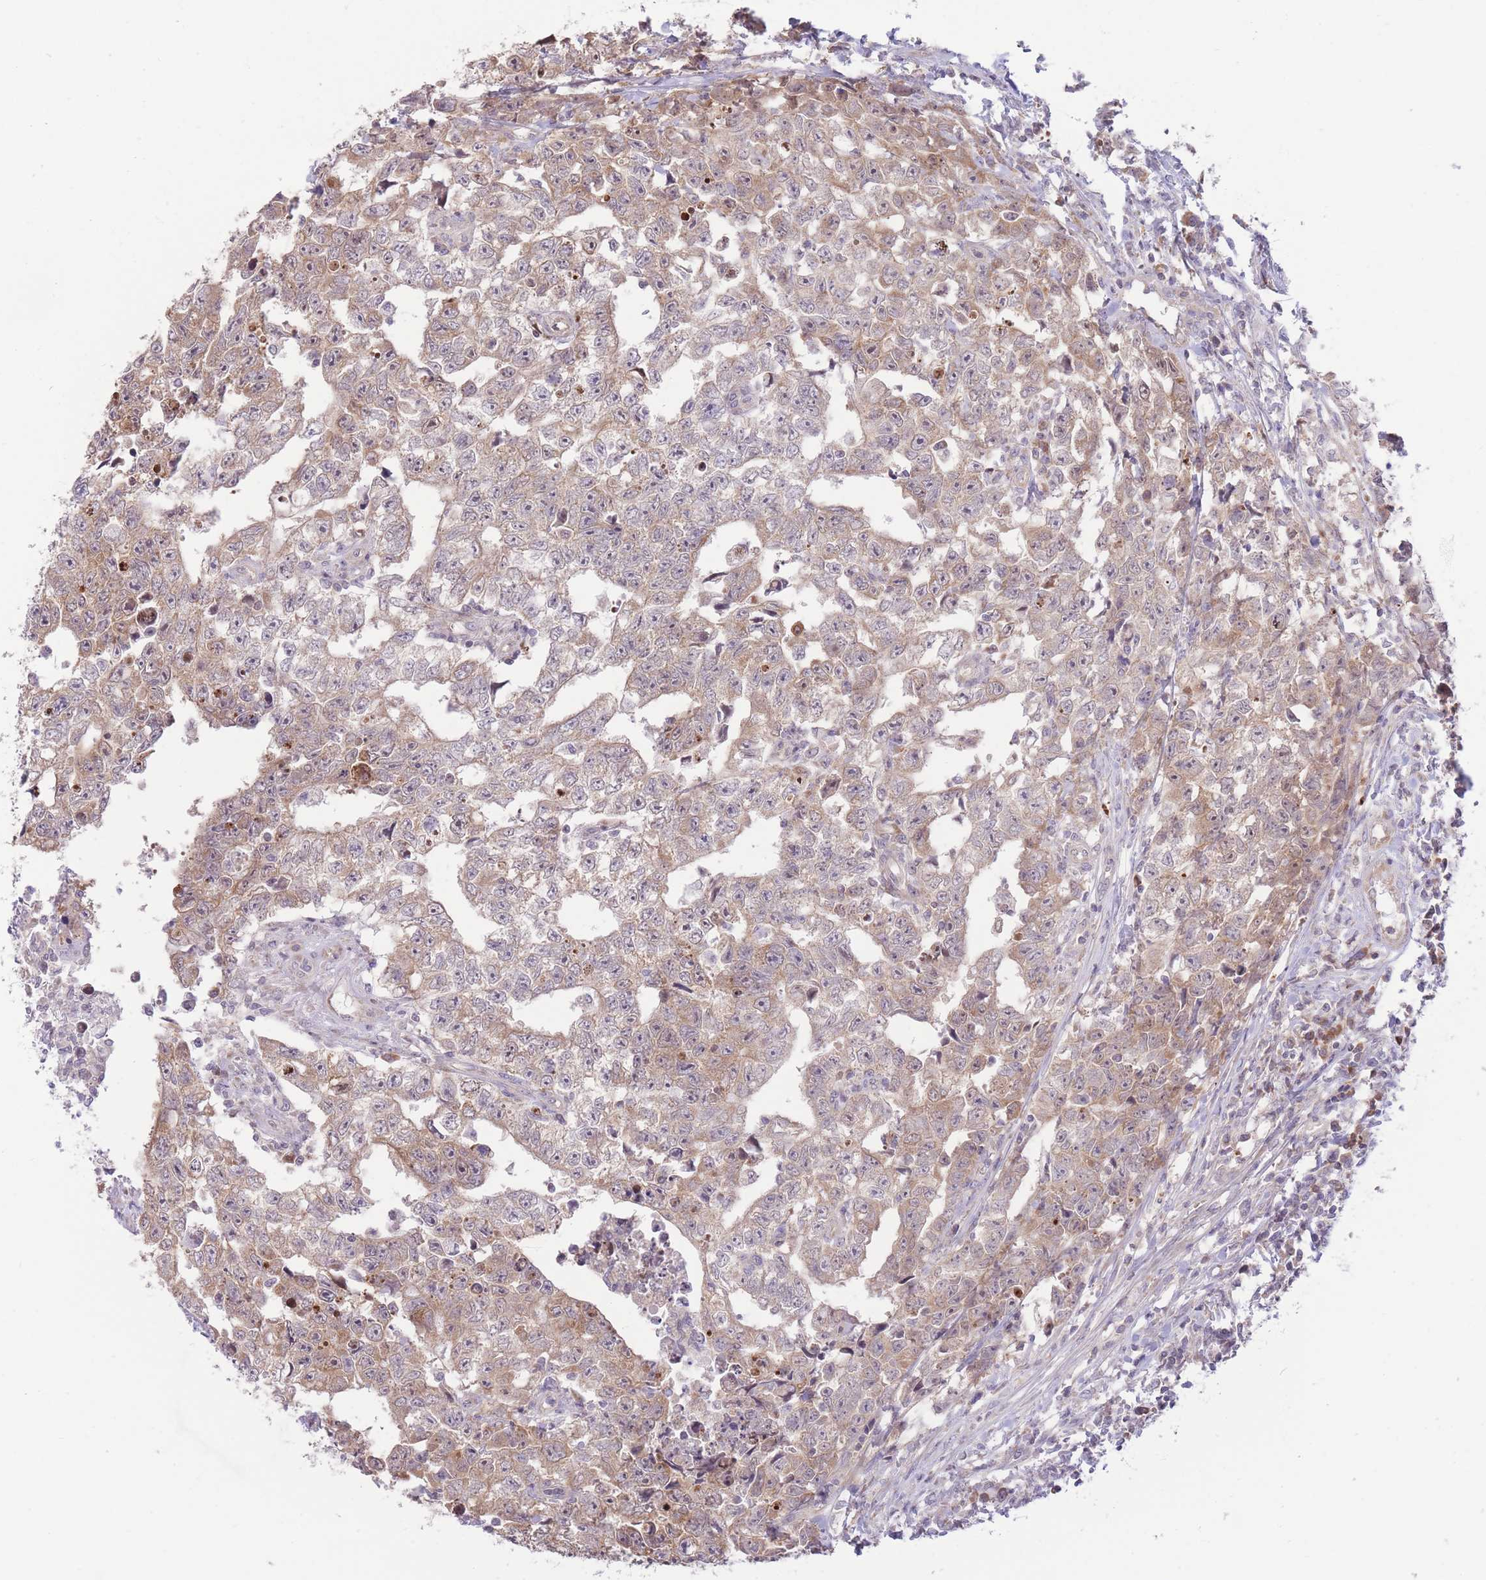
{"staining": {"intensity": "moderate", "quantity": "25%-75%", "location": "cytoplasmic/membranous"}, "tissue": "testis cancer", "cell_type": "Tumor cells", "image_type": "cancer", "snomed": [{"axis": "morphology", "description": "Carcinoma, Embryonal, NOS"}, {"axis": "topography", "description": "Testis"}], "caption": "Protein staining reveals moderate cytoplasmic/membranous expression in approximately 25%-75% of tumor cells in embryonal carcinoma (testis). Using DAB (brown) and hematoxylin (blue) stains, captured at high magnification using brightfield microscopy.", "gene": "BOLA2B", "patient": {"sex": "male", "age": 25}}